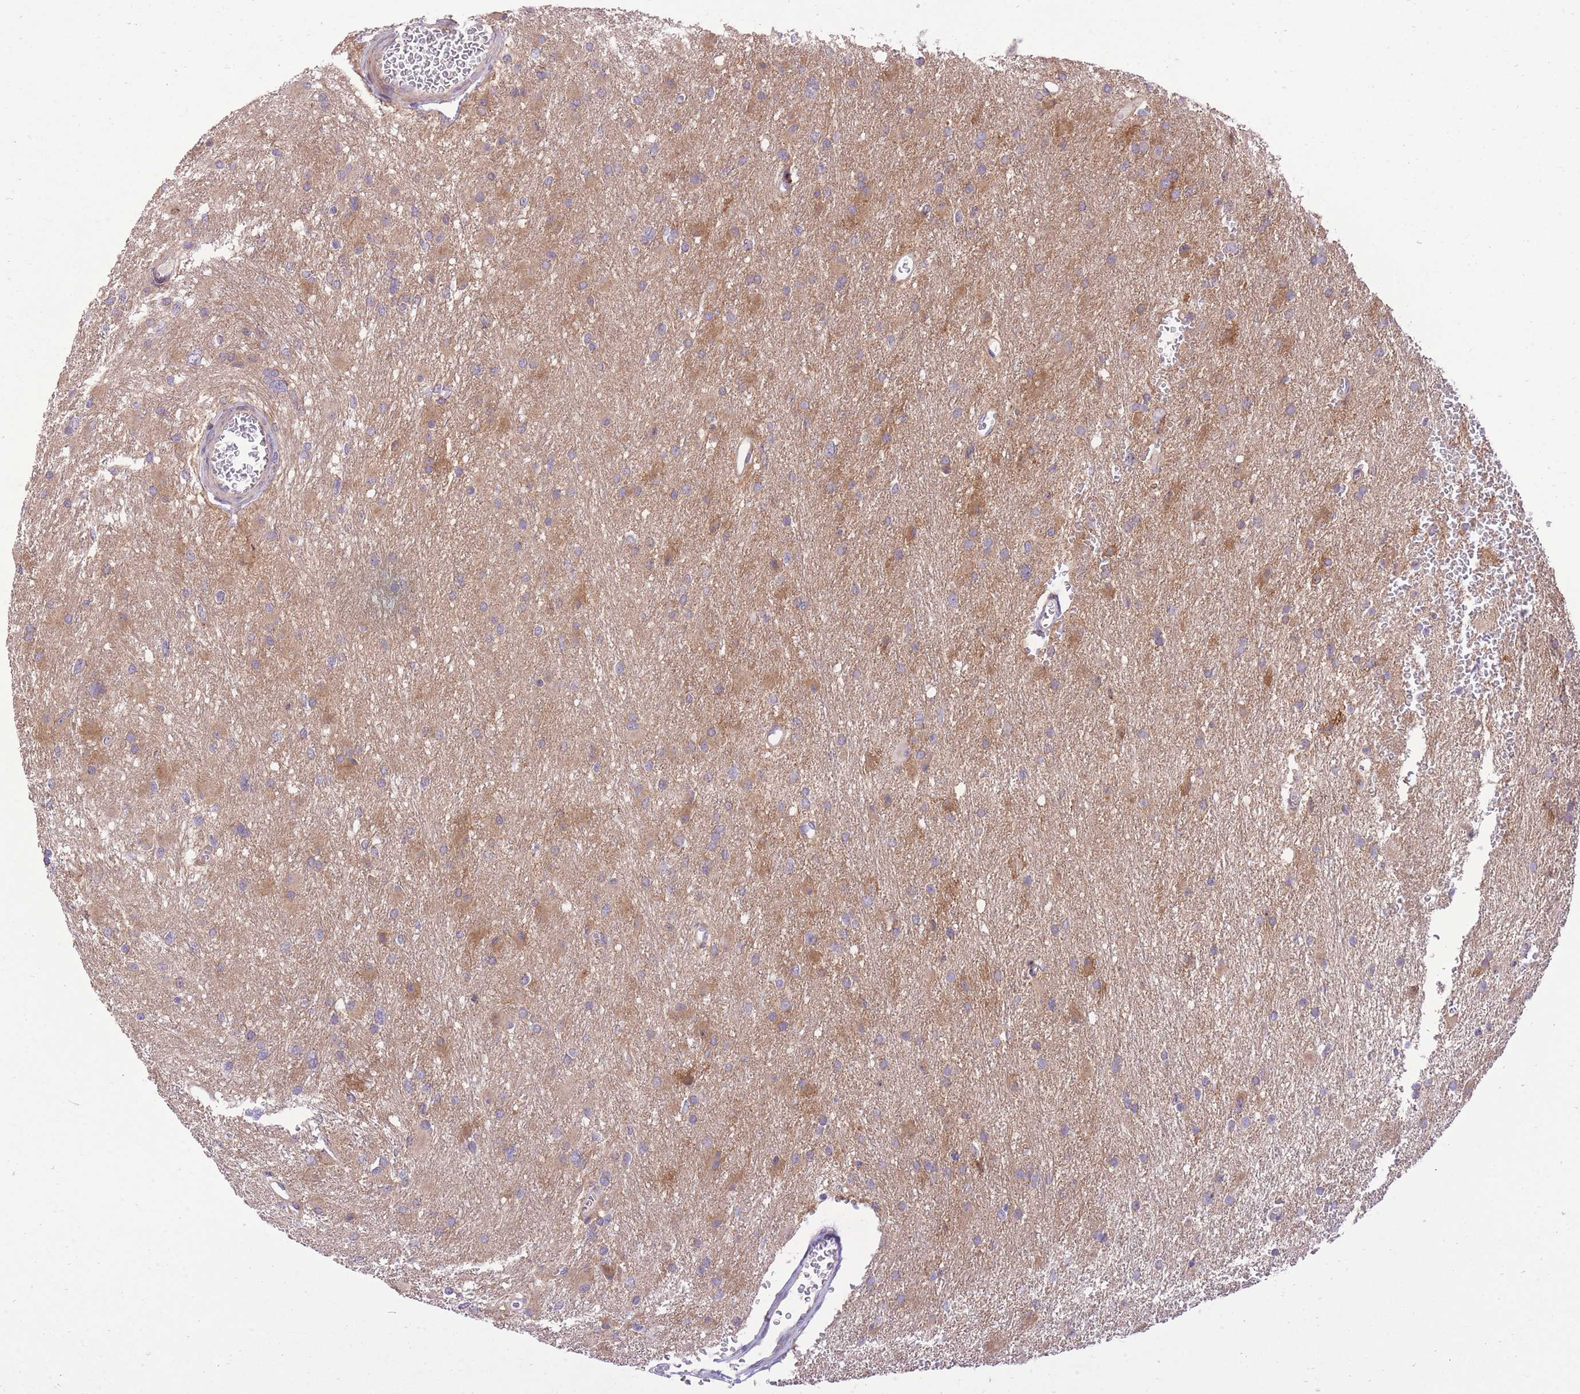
{"staining": {"intensity": "moderate", "quantity": "25%-75%", "location": "cytoplasmic/membranous"}, "tissue": "glioma", "cell_type": "Tumor cells", "image_type": "cancer", "snomed": [{"axis": "morphology", "description": "Glioma, malignant, High grade"}, {"axis": "topography", "description": "Cerebral cortex"}], "caption": "Immunohistochemistry (IHC) micrograph of neoplastic tissue: human glioma stained using immunohistochemistry (IHC) demonstrates medium levels of moderate protein expression localized specifically in the cytoplasmic/membranous of tumor cells, appearing as a cytoplasmic/membranous brown color.", "gene": "SLC4A4", "patient": {"sex": "female", "age": 36}}